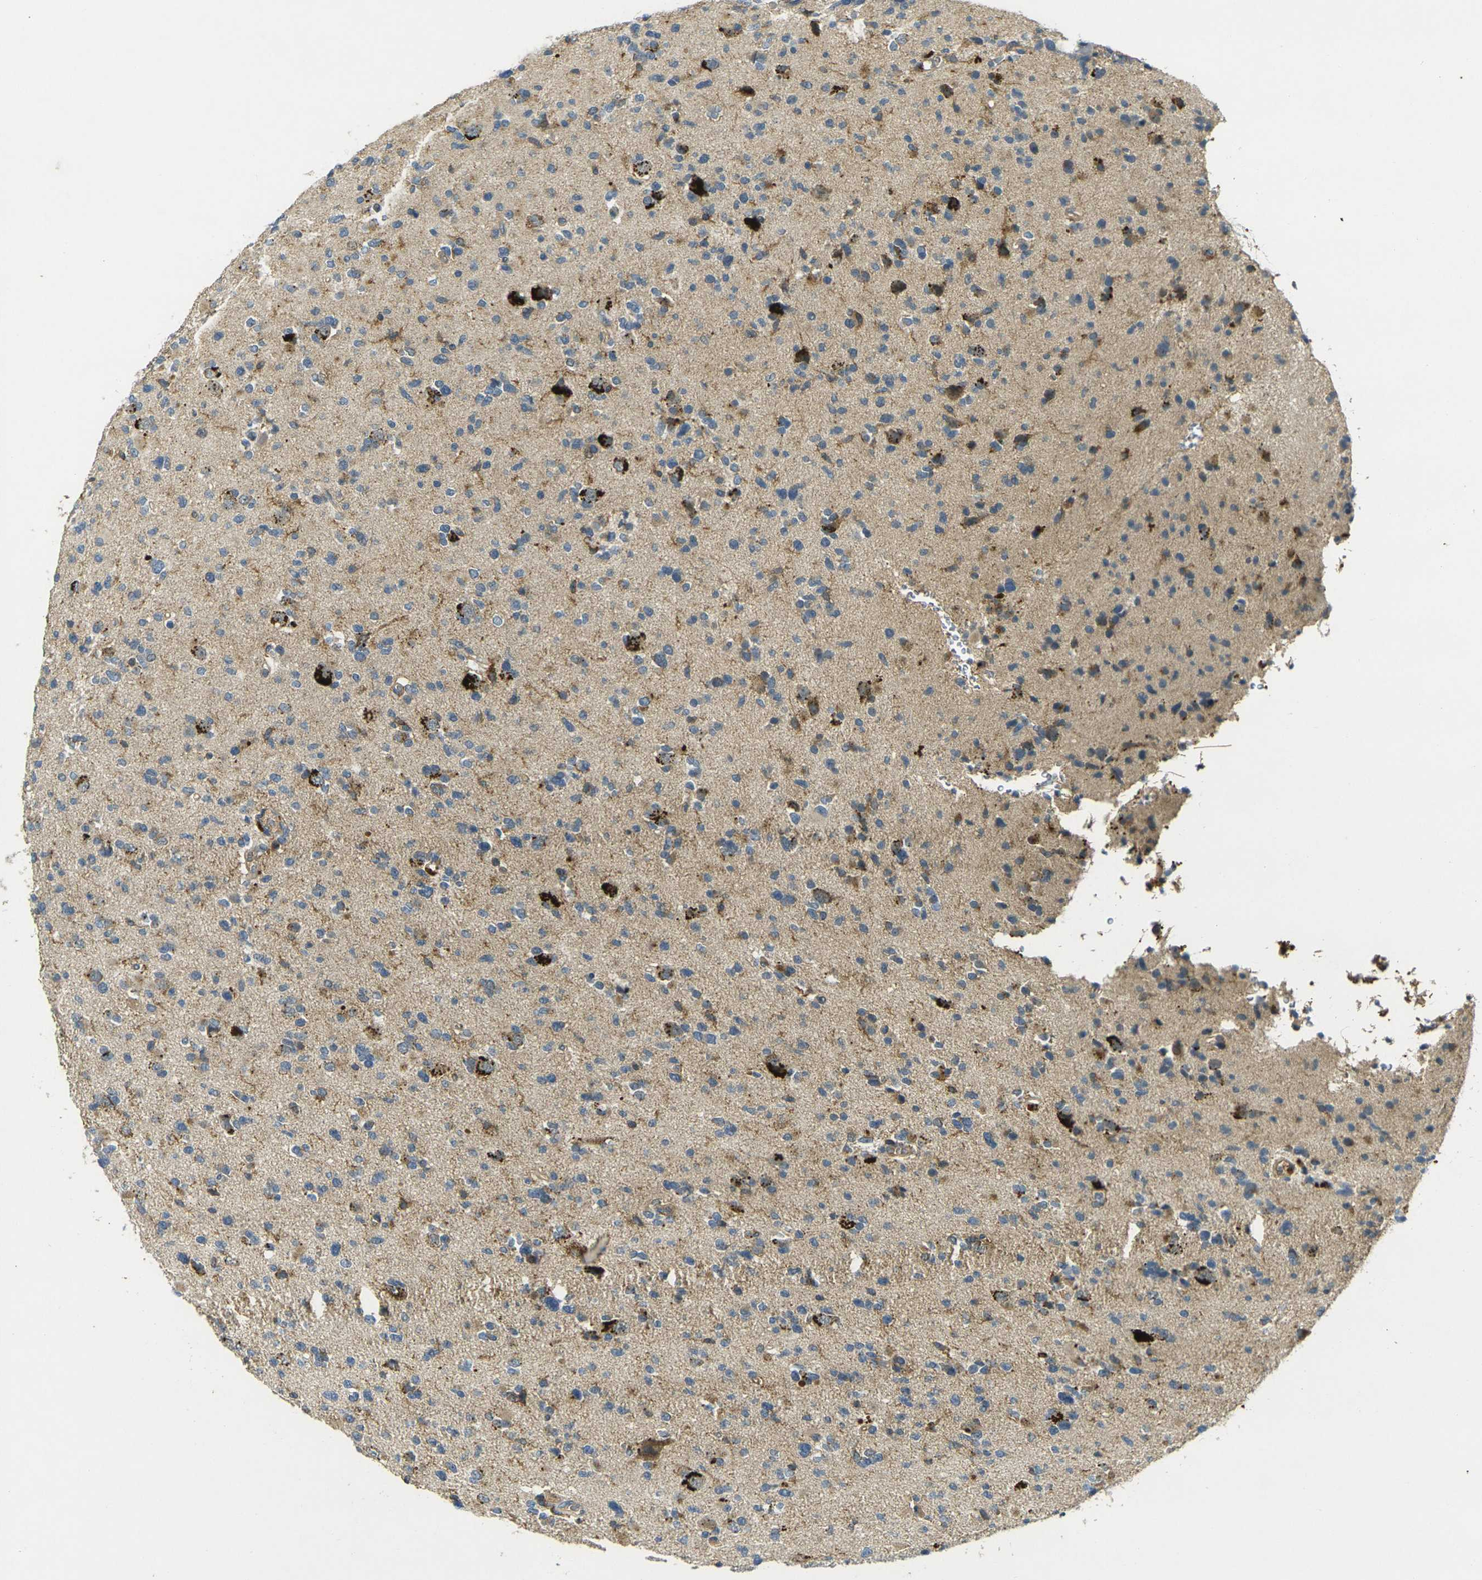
{"staining": {"intensity": "moderate", "quantity": "25%-75%", "location": "cytoplasmic/membranous"}, "tissue": "glioma", "cell_type": "Tumor cells", "image_type": "cancer", "snomed": [{"axis": "morphology", "description": "Glioma, malignant, Low grade"}, {"axis": "topography", "description": "Brain"}], "caption": "Protein expression analysis of malignant glioma (low-grade) shows moderate cytoplasmic/membranous expression in approximately 25%-75% of tumor cells.", "gene": "PIGL", "patient": {"sex": "female", "age": 22}}